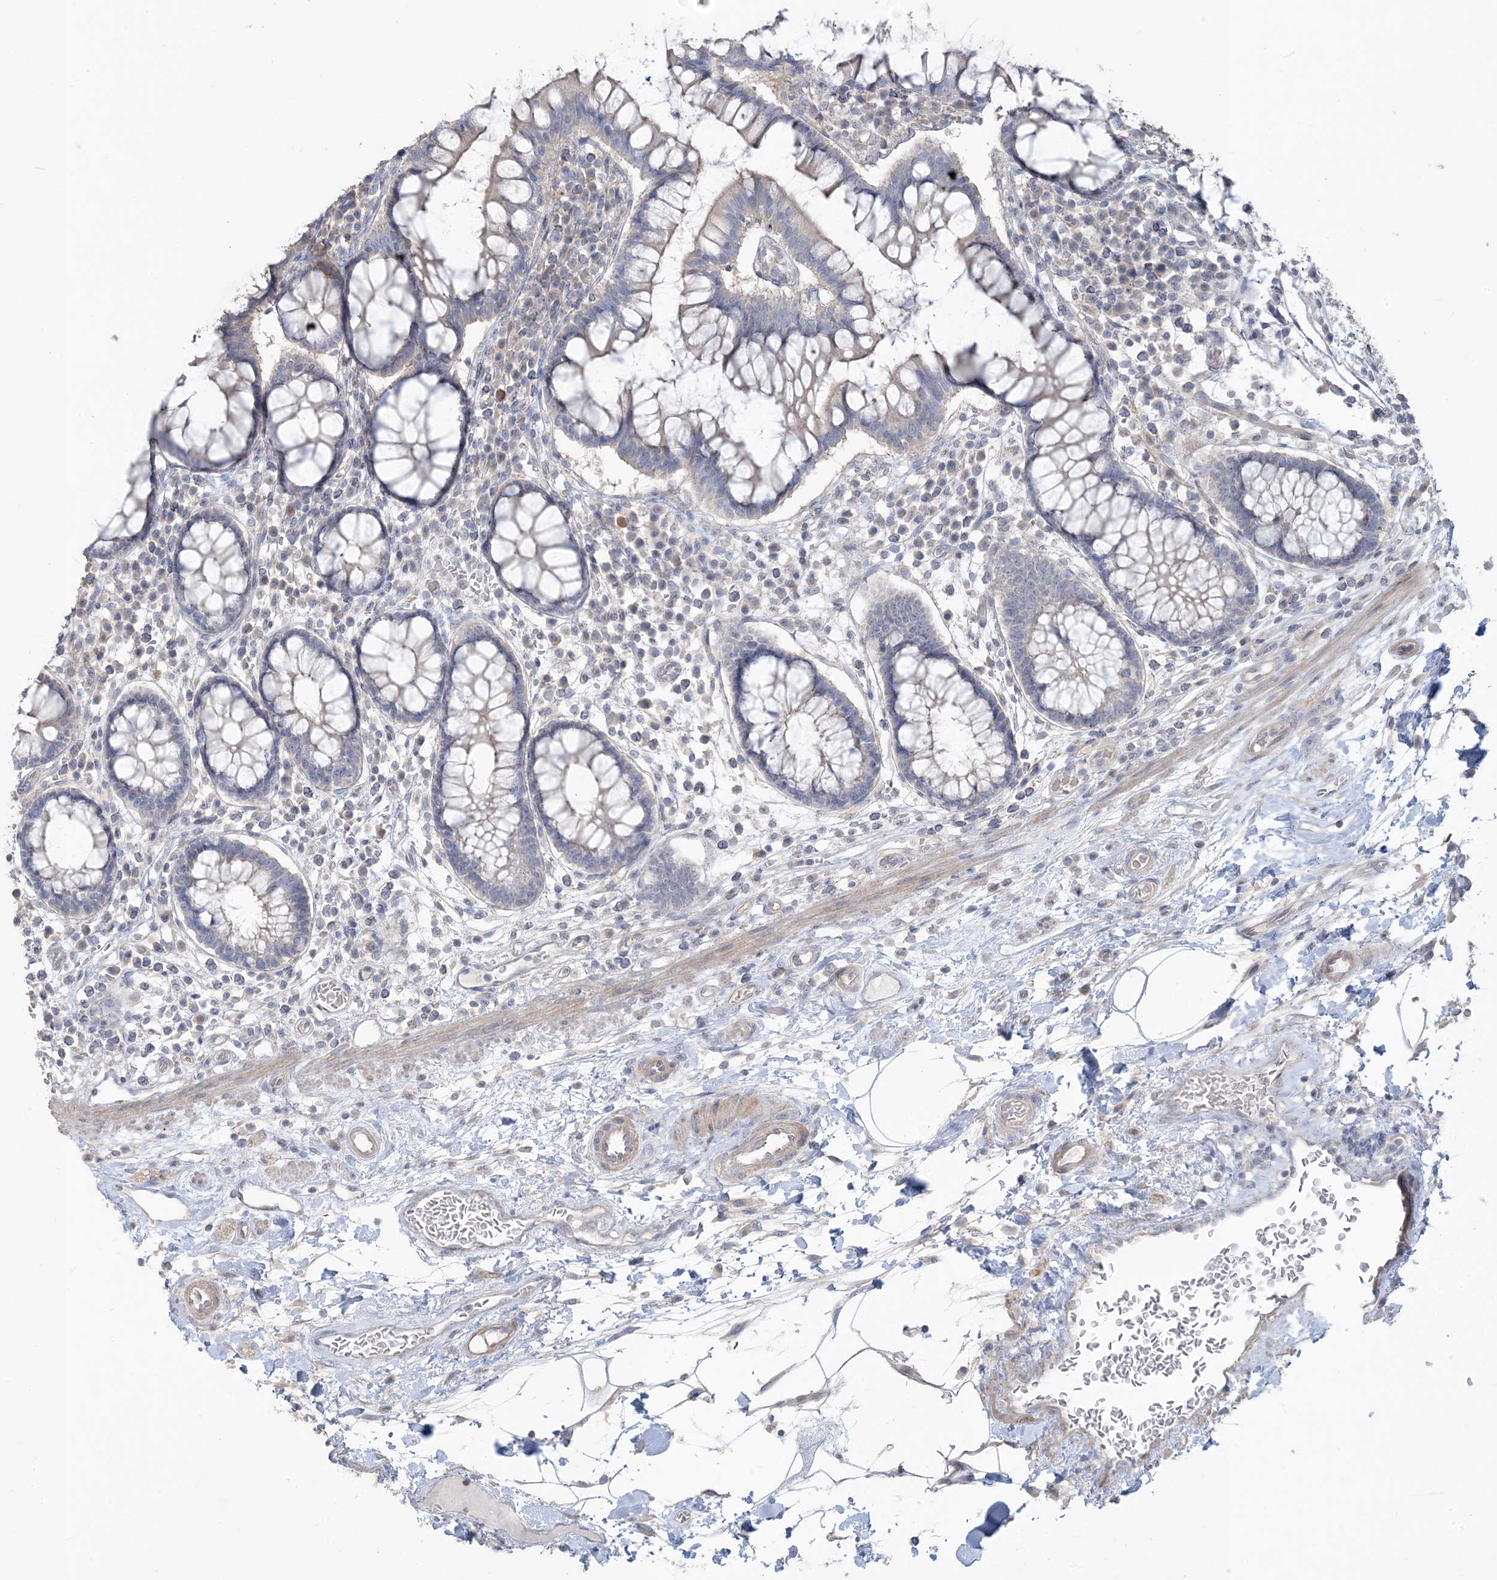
{"staining": {"intensity": "weak", "quantity": ">75%", "location": "cytoplasmic/membranous"}, "tissue": "colon", "cell_type": "Endothelial cells", "image_type": "normal", "snomed": [{"axis": "morphology", "description": "Normal tissue, NOS"}, {"axis": "topography", "description": "Colon"}], "caption": "An immunohistochemistry (IHC) histopathology image of benign tissue is shown. Protein staining in brown shows weak cytoplasmic/membranous positivity in colon within endothelial cells. (Brightfield microscopy of DAB IHC at high magnification).", "gene": "NPHS2", "patient": {"sex": "female", "age": 79}}